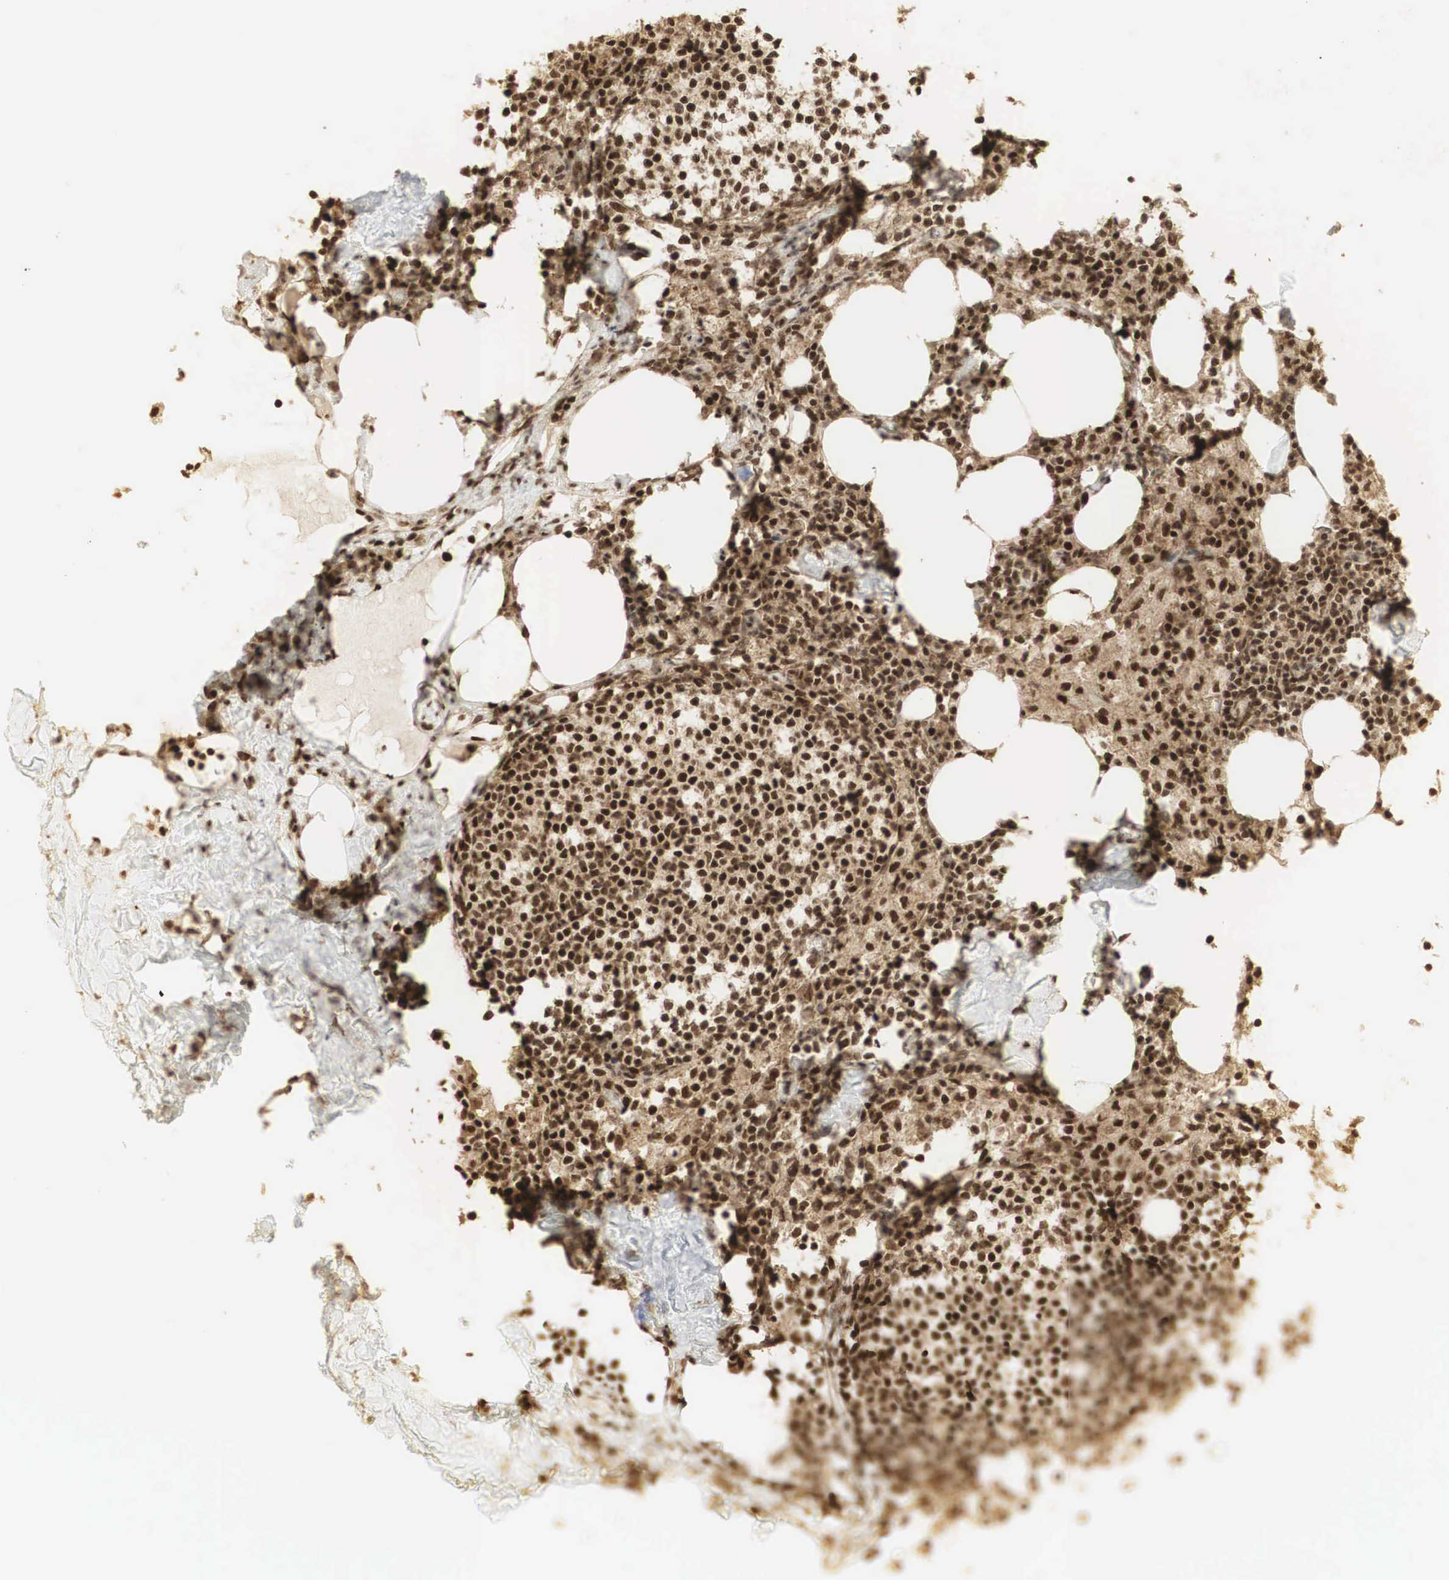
{"staining": {"intensity": "strong", "quantity": "25%-75%", "location": "cytoplasmic/membranous,nuclear"}, "tissue": "lymph node", "cell_type": "Germinal center cells", "image_type": "normal", "snomed": [{"axis": "morphology", "description": "Normal tissue, NOS"}, {"axis": "topography", "description": "Lymph node"}], "caption": "An immunohistochemistry photomicrograph of unremarkable tissue is shown. Protein staining in brown labels strong cytoplasmic/membranous,nuclear positivity in lymph node within germinal center cells.", "gene": "RNF113A", "patient": {"sex": "male", "age": 67}}